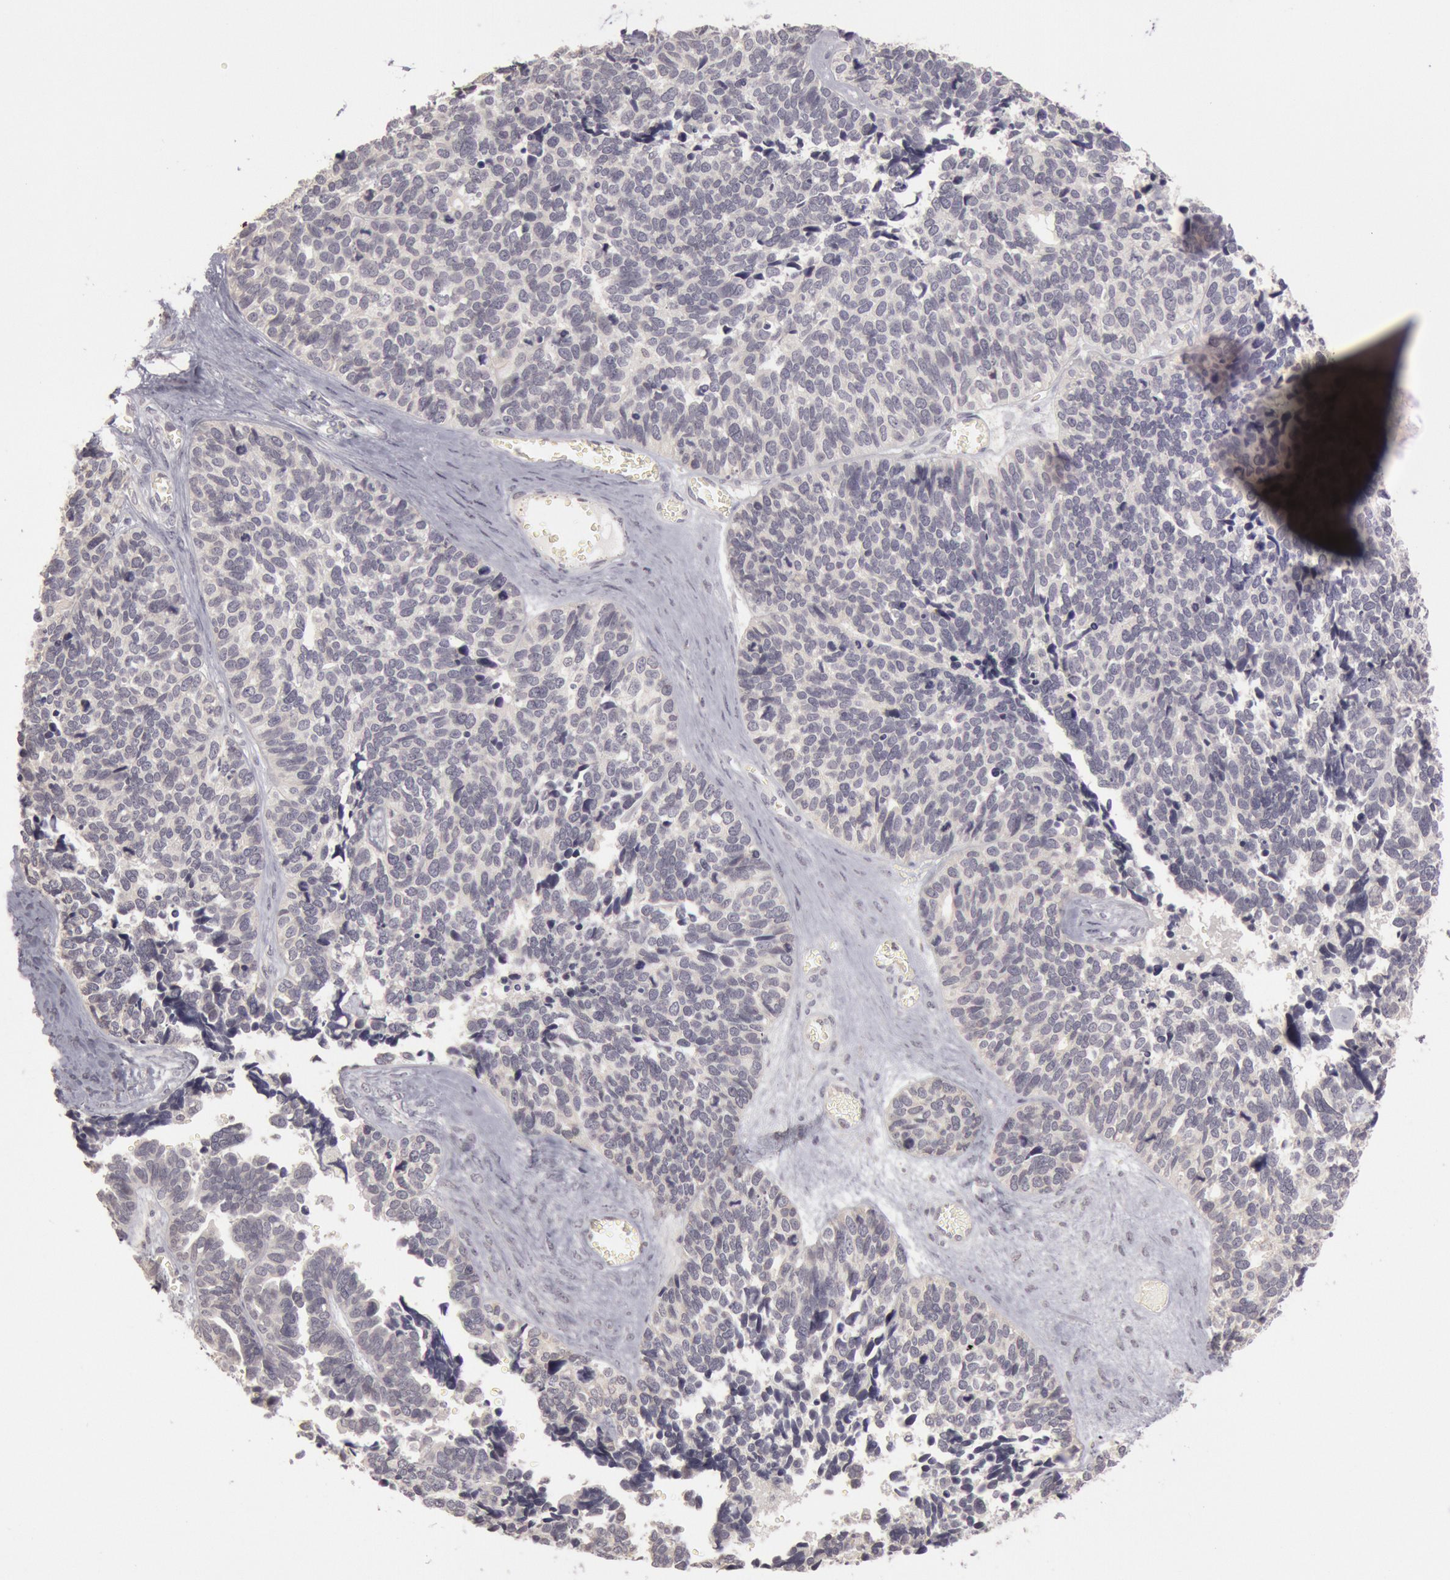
{"staining": {"intensity": "negative", "quantity": "none", "location": "none"}, "tissue": "ovarian cancer", "cell_type": "Tumor cells", "image_type": "cancer", "snomed": [{"axis": "morphology", "description": "Cystadenocarcinoma, serous, NOS"}, {"axis": "topography", "description": "Ovary"}], "caption": "DAB (3,3'-diaminobenzidine) immunohistochemical staining of ovarian cancer shows no significant positivity in tumor cells.", "gene": "RIMBP3C", "patient": {"sex": "female", "age": 77}}